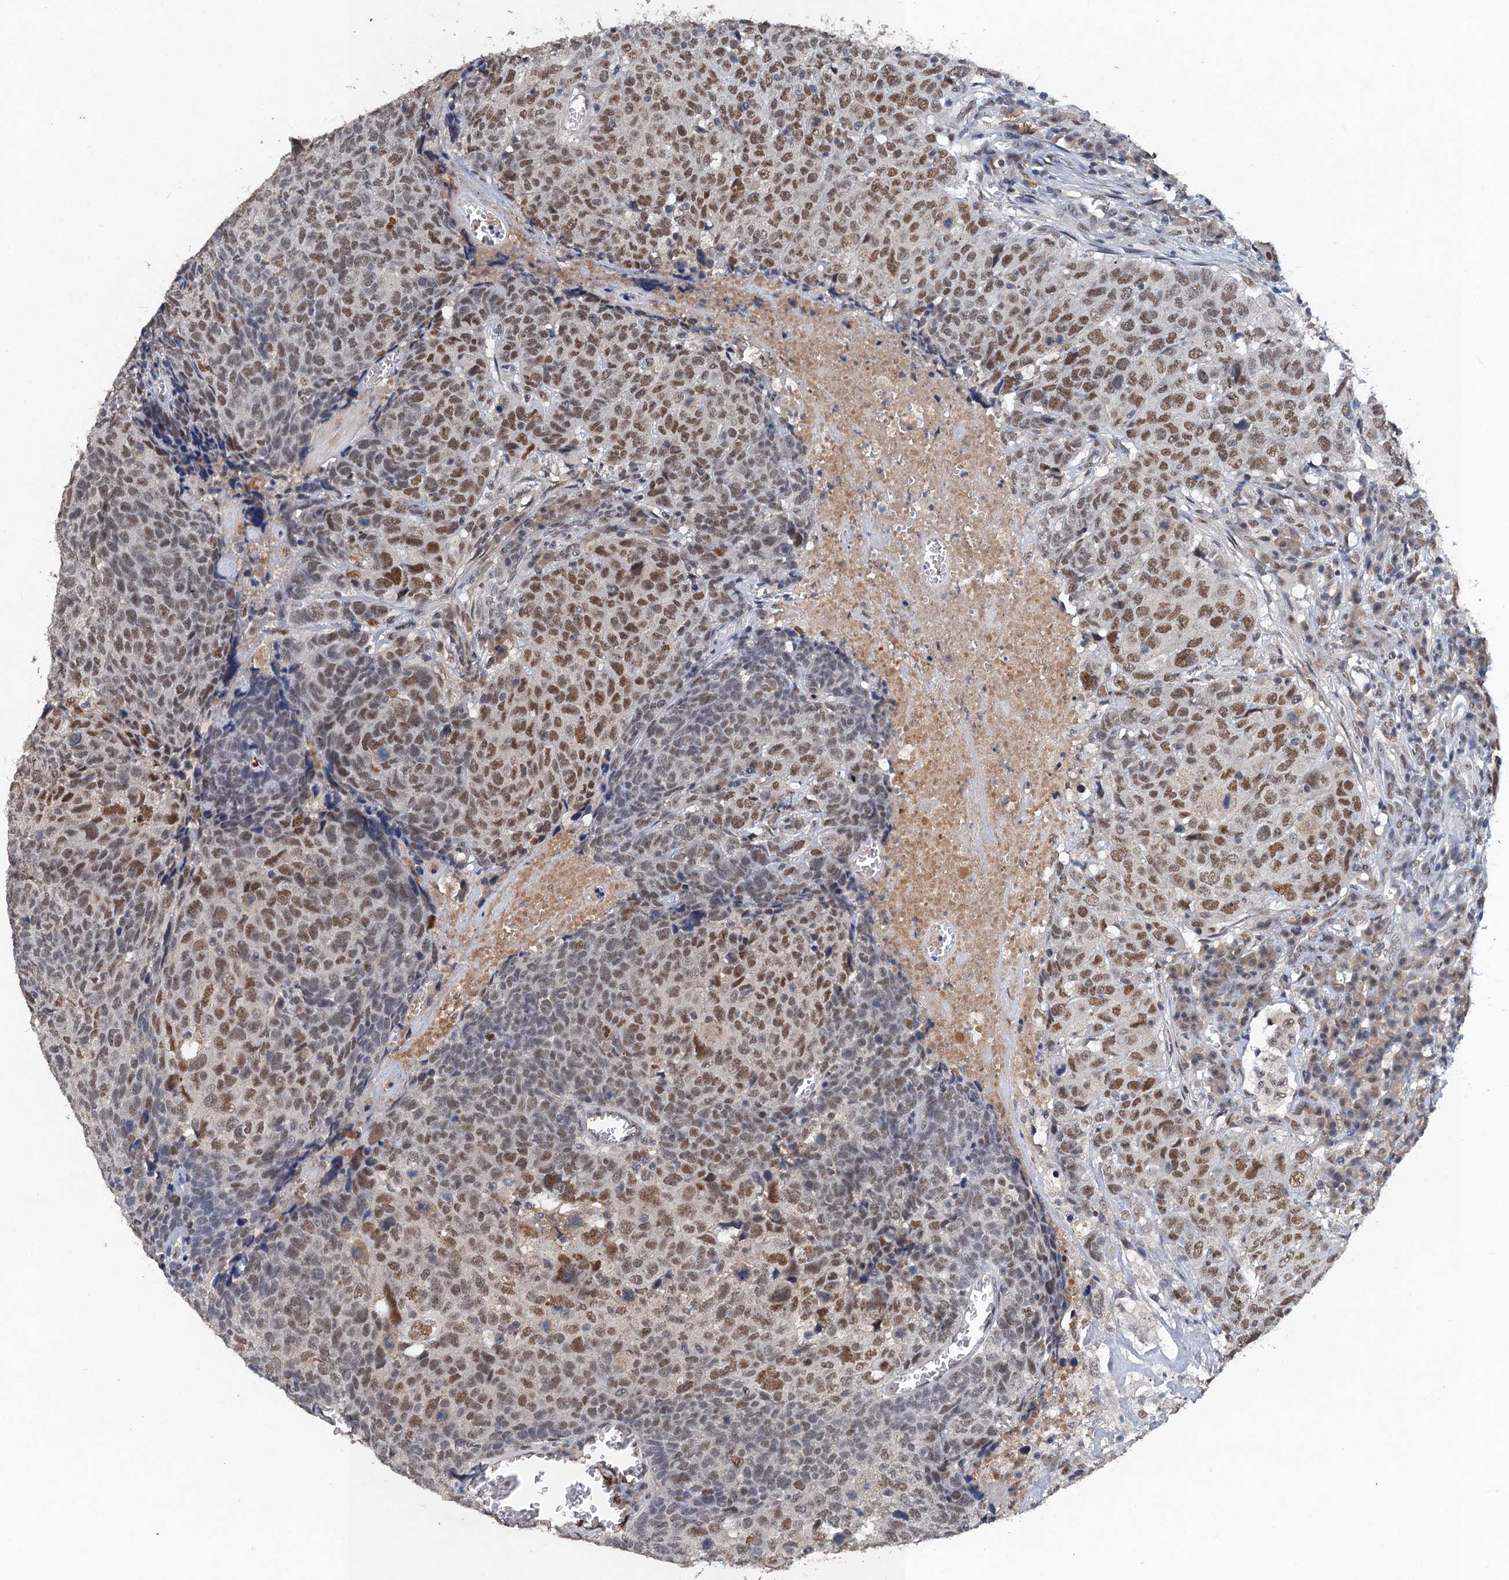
{"staining": {"intensity": "moderate", "quantity": ">75%", "location": "nuclear"}, "tissue": "head and neck cancer", "cell_type": "Tumor cells", "image_type": "cancer", "snomed": [{"axis": "morphology", "description": "Squamous cell carcinoma, NOS"}, {"axis": "topography", "description": "Head-Neck"}], "caption": "Immunohistochemistry photomicrograph of neoplastic tissue: human head and neck cancer (squamous cell carcinoma) stained using immunohistochemistry (IHC) shows medium levels of moderate protein expression localized specifically in the nuclear of tumor cells, appearing as a nuclear brown color.", "gene": "CSTF3", "patient": {"sex": "male", "age": 66}}